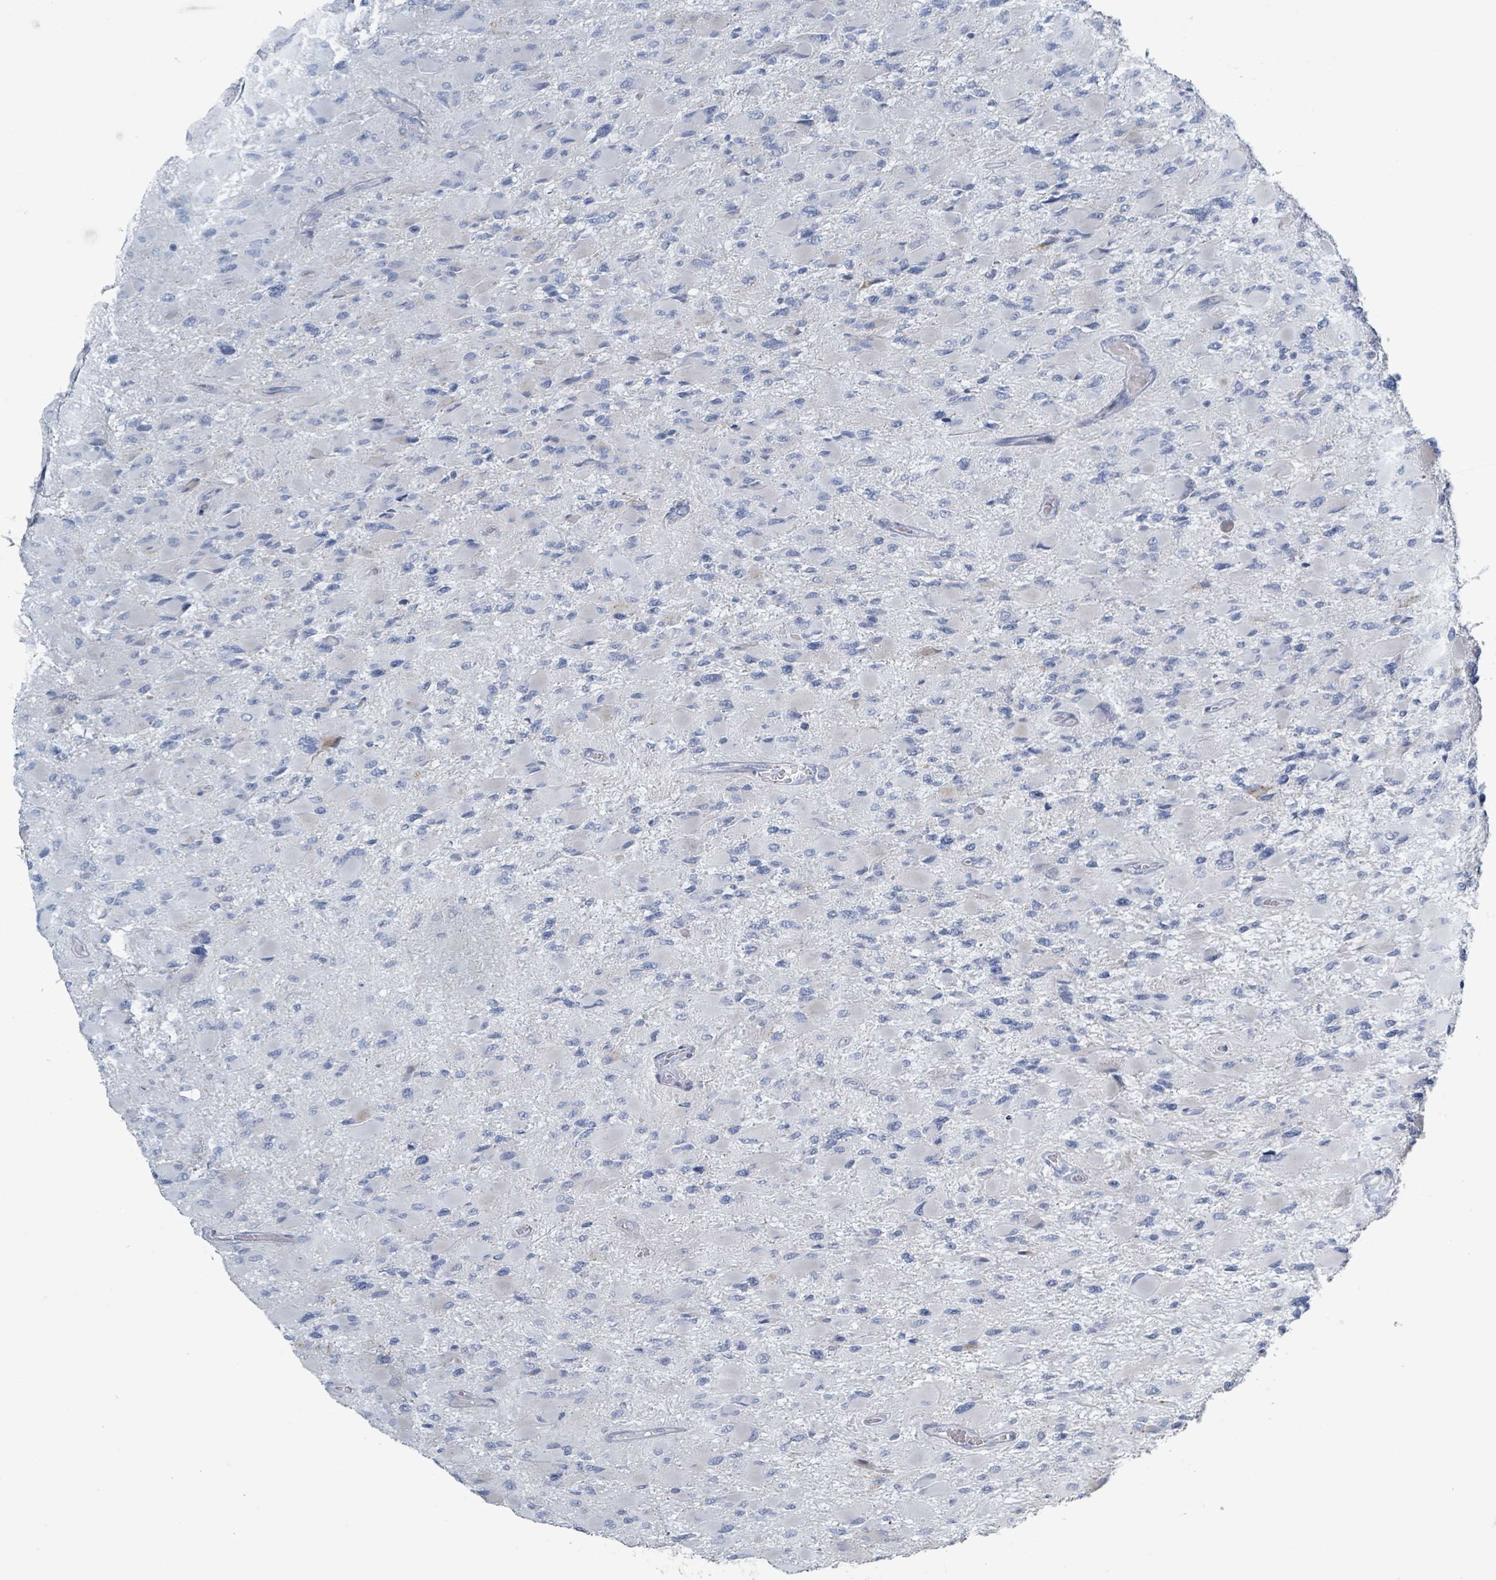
{"staining": {"intensity": "negative", "quantity": "none", "location": "none"}, "tissue": "glioma", "cell_type": "Tumor cells", "image_type": "cancer", "snomed": [{"axis": "morphology", "description": "Glioma, malignant, High grade"}, {"axis": "topography", "description": "Cerebral cortex"}], "caption": "IHC image of neoplastic tissue: human glioma stained with DAB shows no significant protein expression in tumor cells.", "gene": "HEATR5A", "patient": {"sex": "female", "age": 36}}